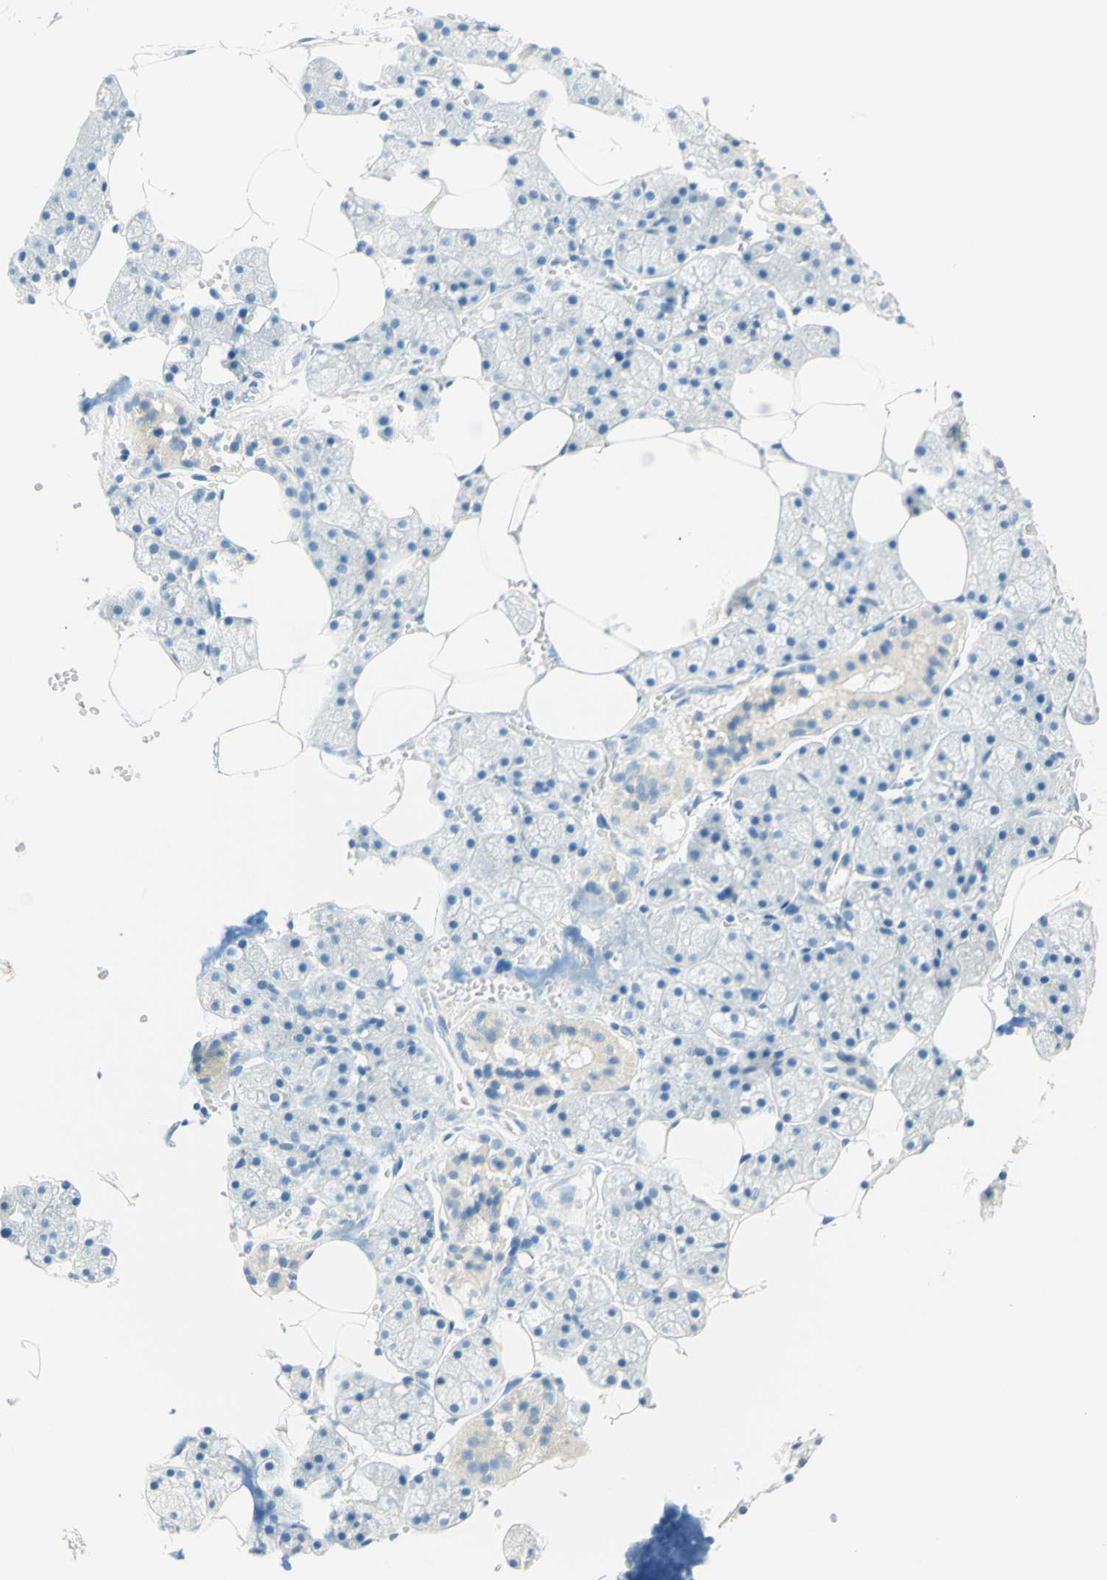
{"staining": {"intensity": "negative", "quantity": "none", "location": "none"}, "tissue": "salivary gland", "cell_type": "Glandular cells", "image_type": "normal", "snomed": [{"axis": "morphology", "description": "Normal tissue, NOS"}, {"axis": "topography", "description": "Salivary gland"}], "caption": "A high-resolution micrograph shows immunohistochemistry (IHC) staining of benign salivary gland, which shows no significant positivity in glandular cells. The staining was performed using DAB (3,3'-diaminobenzidine) to visualize the protein expression in brown, while the nuclei were stained in blue with hematoxylin (Magnification: 20x).", "gene": "TMEM132D", "patient": {"sex": "male", "age": 62}}